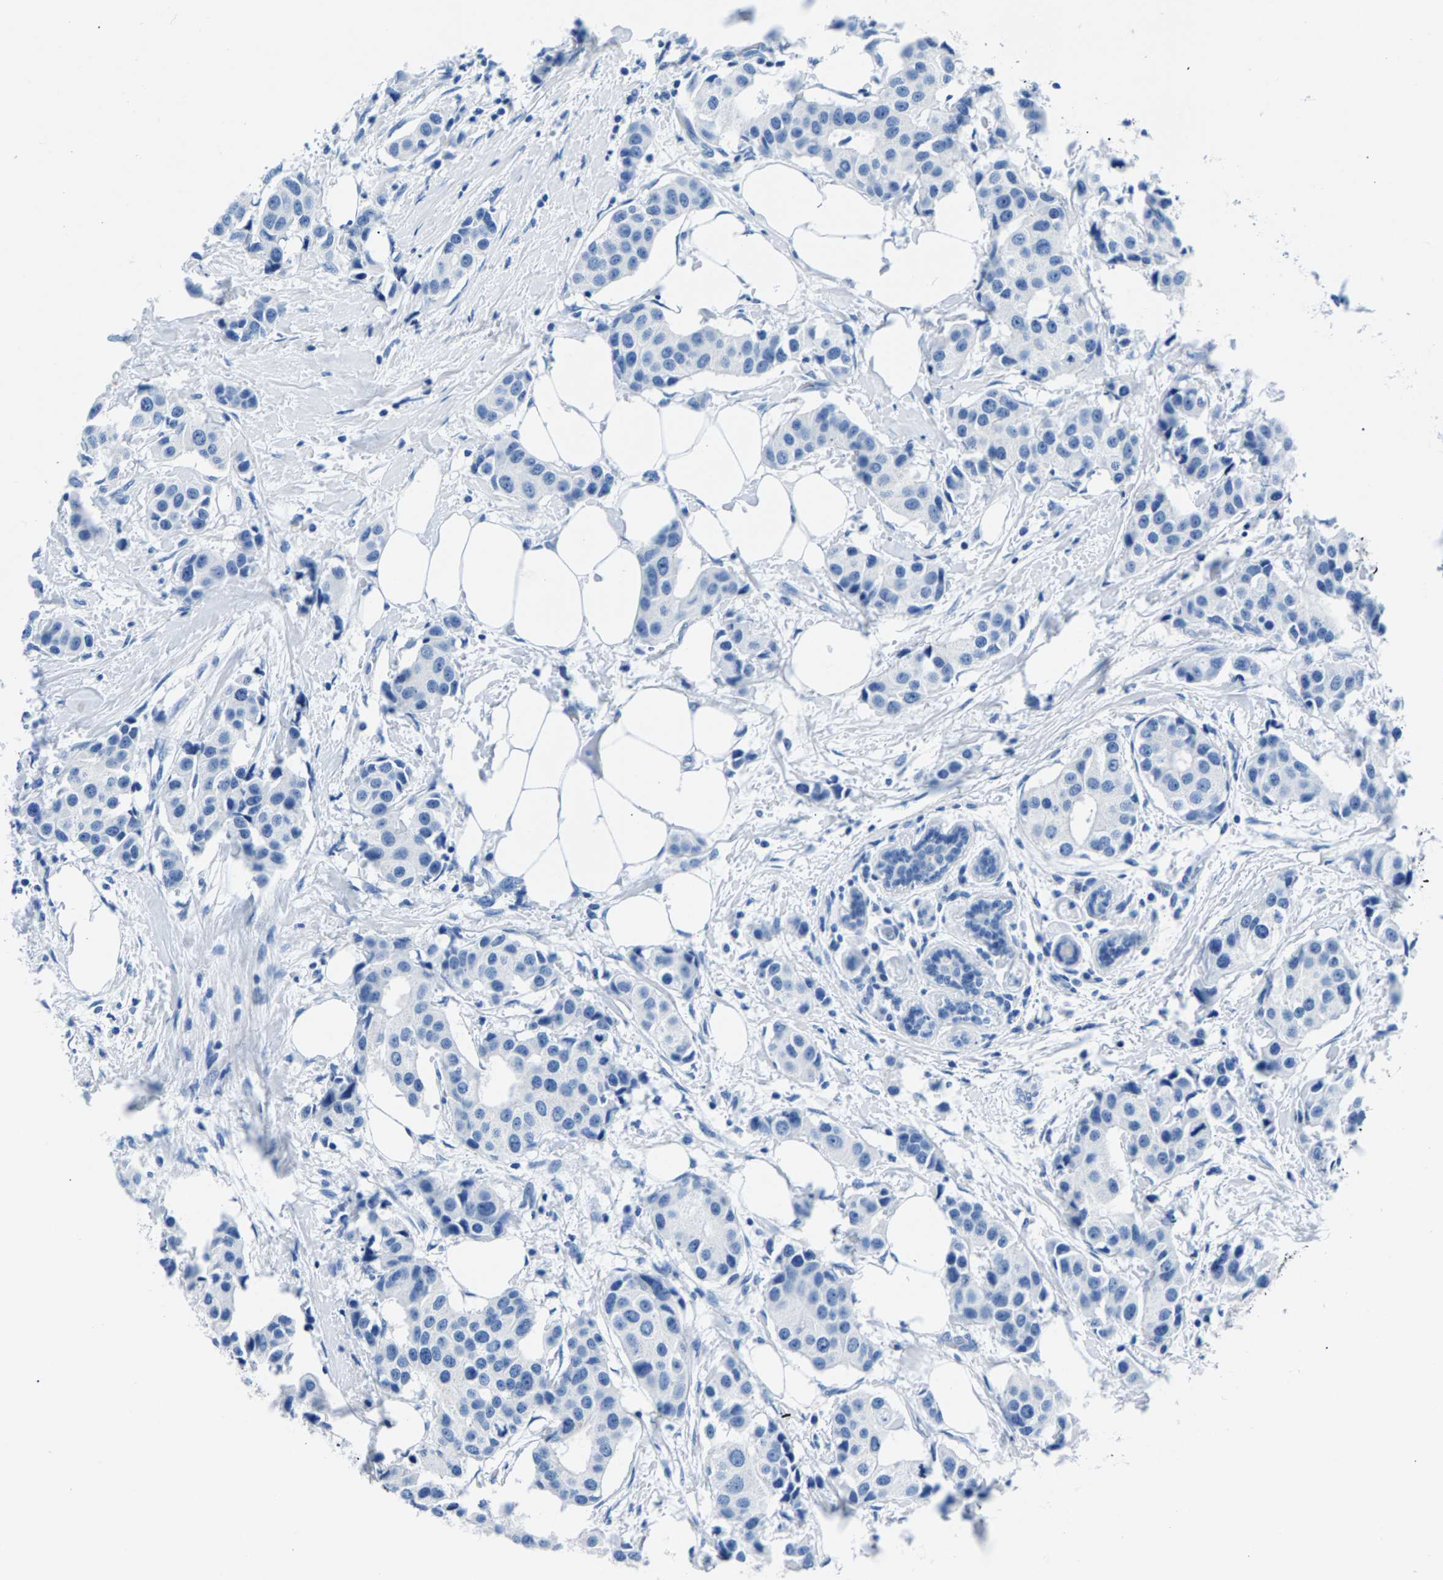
{"staining": {"intensity": "negative", "quantity": "none", "location": "none"}, "tissue": "breast cancer", "cell_type": "Tumor cells", "image_type": "cancer", "snomed": [{"axis": "morphology", "description": "Normal tissue, NOS"}, {"axis": "morphology", "description": "Duct carcinoma"}, {"axis": "topography", "description": "Breast"}], "caption": "Histopathology image shows no significant protein staining in tumor cells of breast cancer (infiltrating ductal carcinoma).", "gene": "CPS1", "patient": {"sex": "female", "age": 39}}